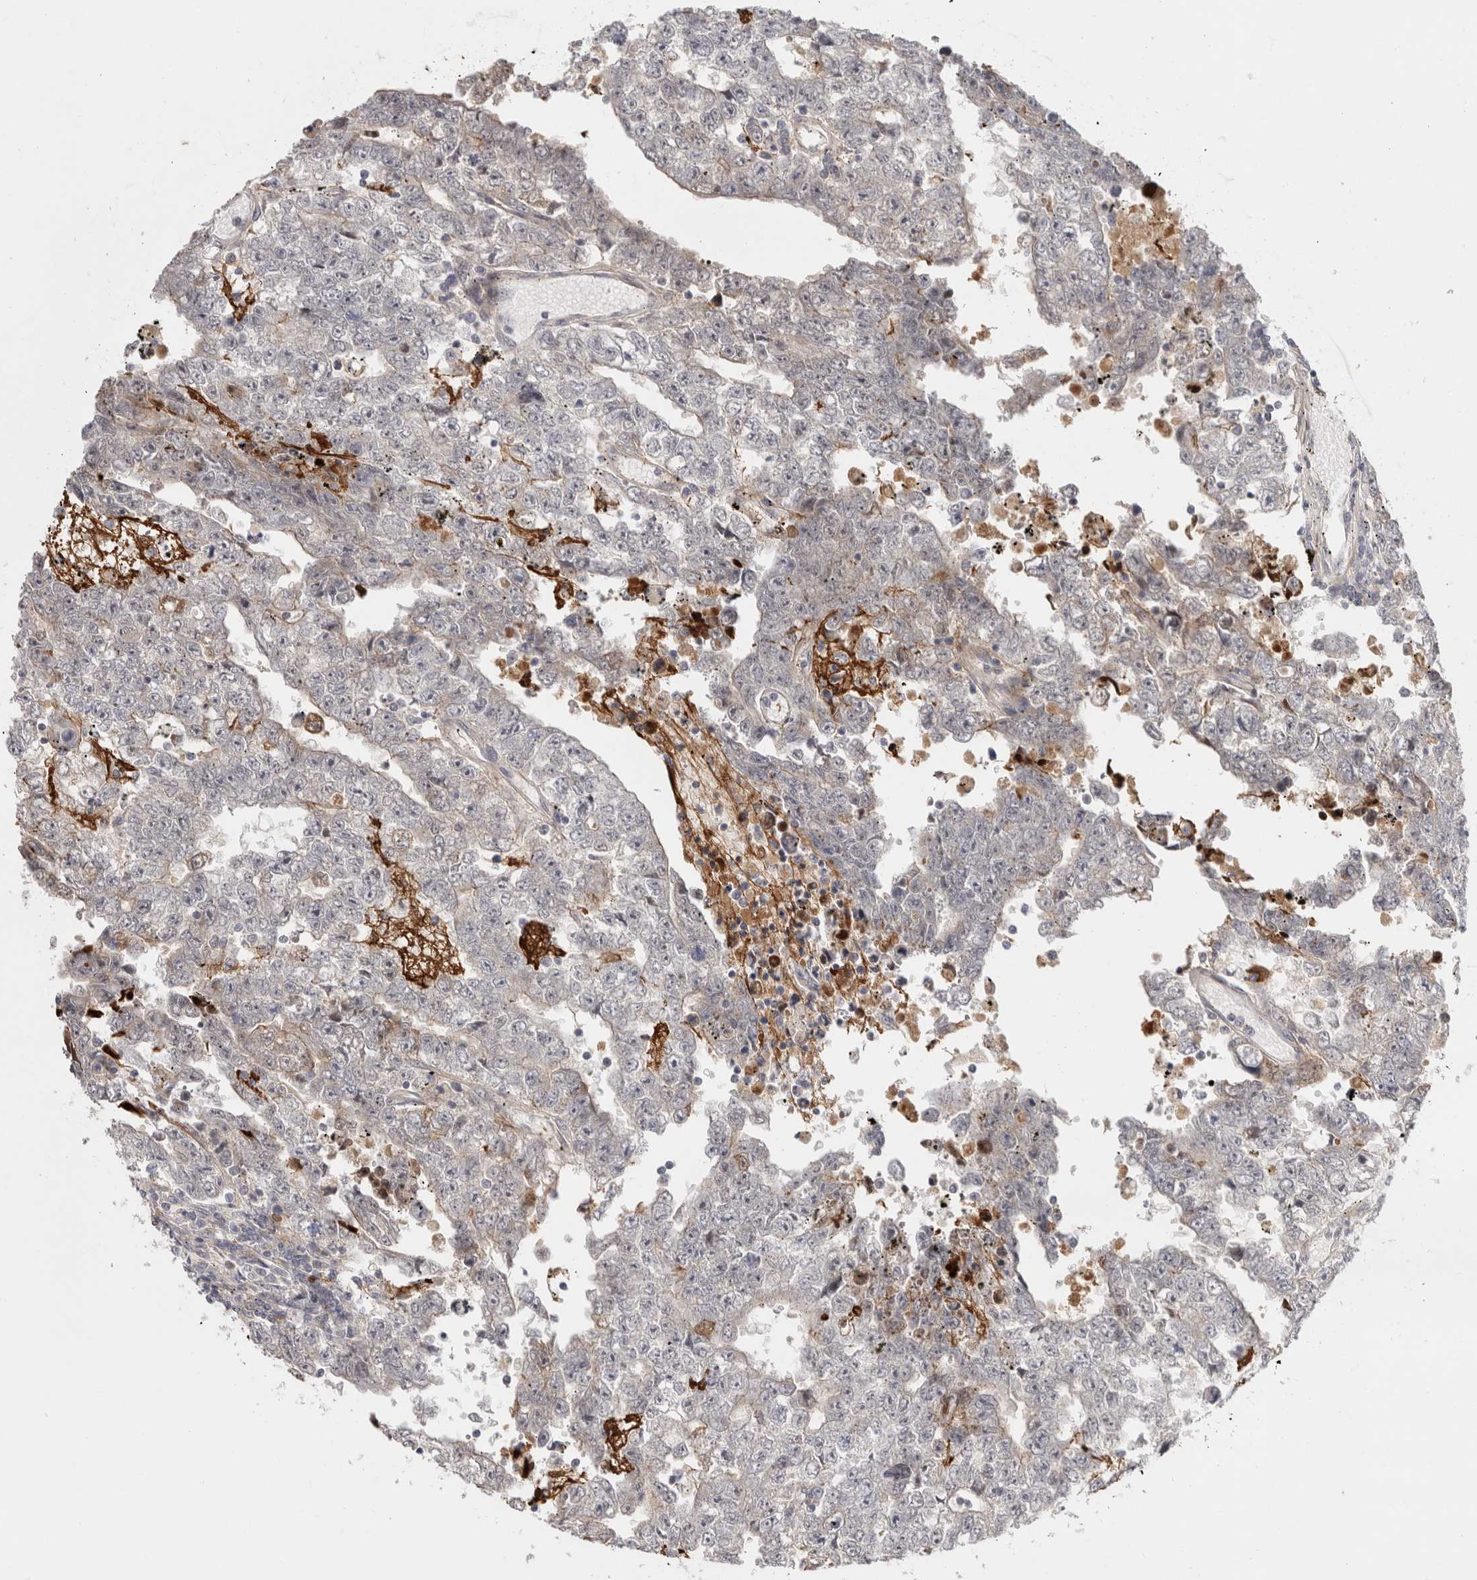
{"staining": {"intensity": "negative", "quantity": "none", "location": "none"}, "tissue": "testis cancer", "cell_type": "Tumor cells", "image_type": "cancer", "snomed": [{"axis": "morphology", "description": "Carcinoma, Embryonal, NOS"}, {"axis": "topography", "description": "Testis"}], "caption": "There is no significant expression in tumor cells of embryonal carcinoma (testis). (Brightfield microscopy of DAB (3,3'-diaminobenzidine) IHC at high magnification).", "gene": "ZNF318", "patient": {"sex": "male", "age": 25}}